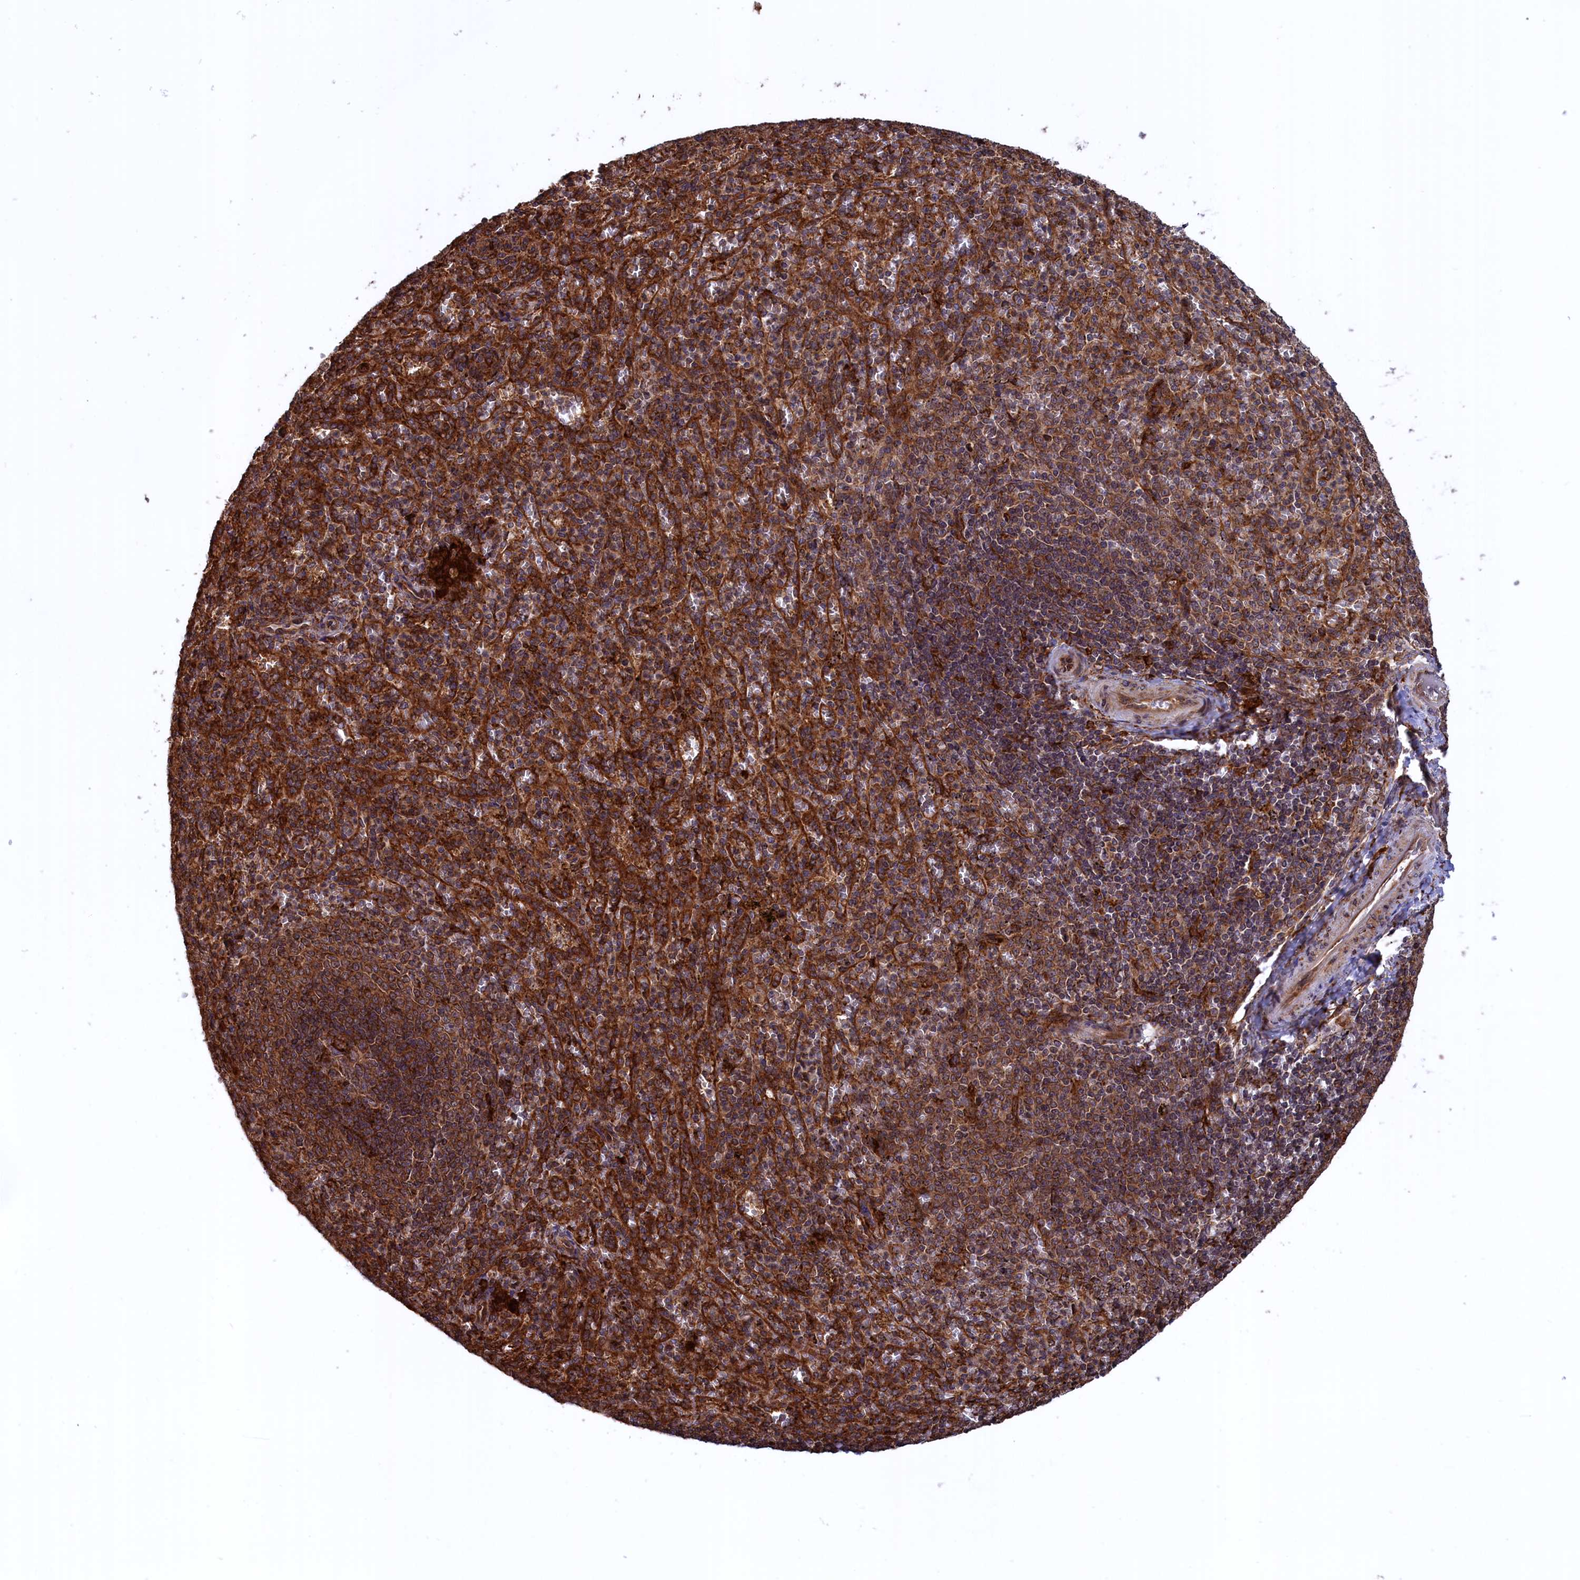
{"staining": {"intensity": "strong", "quantity": "25%-75%", "location": "cytoplasmic/membranous"}, "tissue": "spleen", "cell_type": "Cells in red pulp", "image_type": "normal", "snomed": [{"axis": "morphology", "description": "Normal tissue, NOS"}, {"axis": "topography", "description": "Spleen"}], "caption": "DAB immunohistochemical staining of benign human spleen demonstrates strong cytoplasmic/membranous protein positivity in about 25%-75% of cells in red pulp.", "gene": "PLA2G4C", "patient": {"sex": "female", "age": 21}}